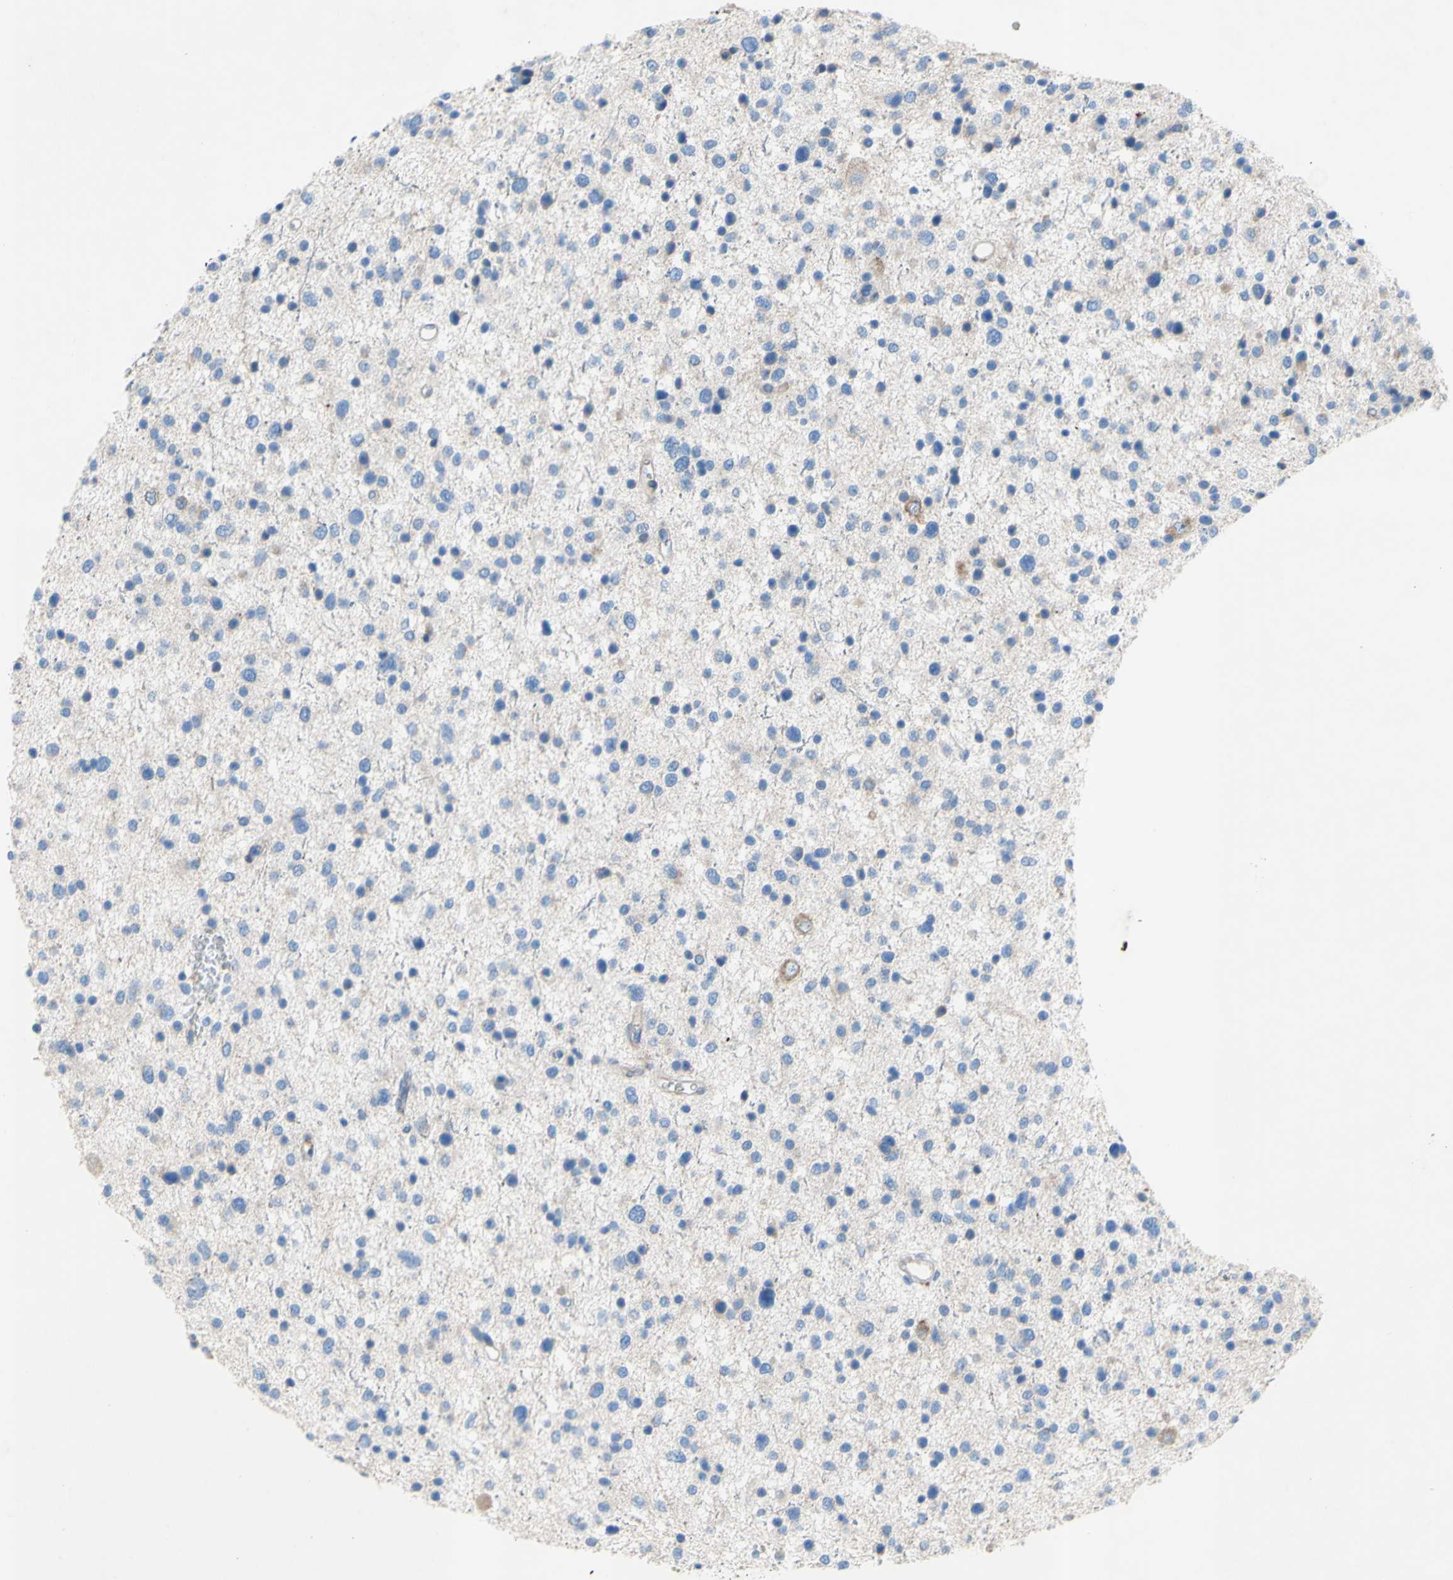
{"staining": {"intensity": "negative", "quantity": "none", "location": "none"}, "tissue": "glioma", "cell_type": "Tumor cells", "image_type": "cancer", "snomed": [{"axis": "morphology", "description": "Glioma, malignant, Low grade"}, {"axis": "topography", "description": "Brain"}], "caption": "Histopathology image shows no significant protein expression in tumor cells of glioma. The staining is performed using DAB brown chromogen with nuclei counter-stained in using hematoxylin.", "gene": "TMIGD2", "patient": {"sex": "female", "age": 37}}